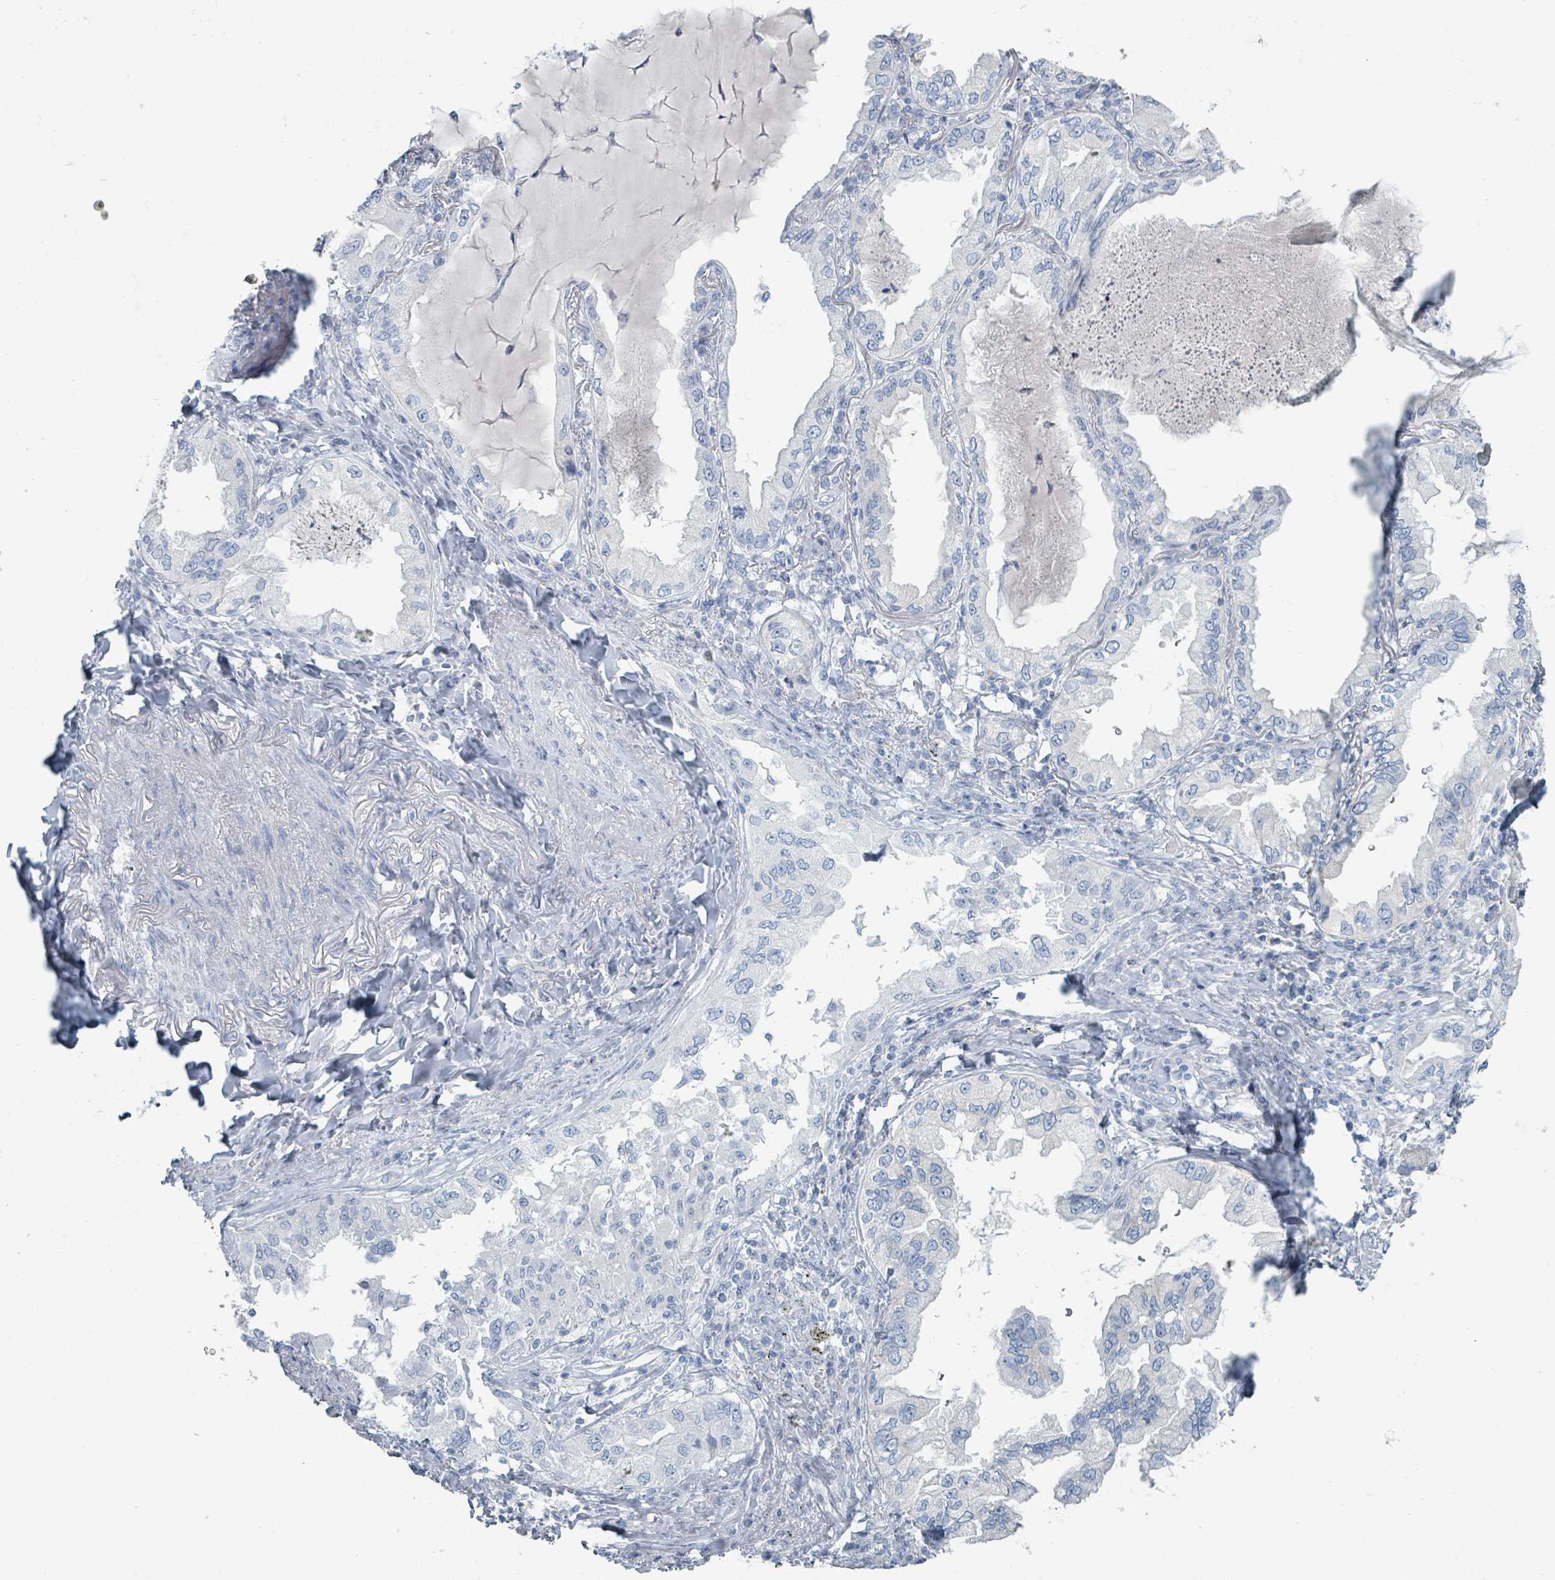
{"staining": {"intensity": "negative", "quantity": "none", "location": "none"}, "tissue": "lung cancer", "cell_type": "Tumor cells", "image_type": "cancer", "snomed": [{"axis": "morphology", "description": "Adenocarcinoma, NOS"}, {"axis": "topography", "description": "Lung"}], "caption": "Tumor cells show no significant protein expression in lung adenocarcinoma. The staining is performed using DAB brown chromogen with nuclei counter-stained in using hematoxylin.", "gene": "HEATR5A", "patient": {"sex": "female", "age": 69}}